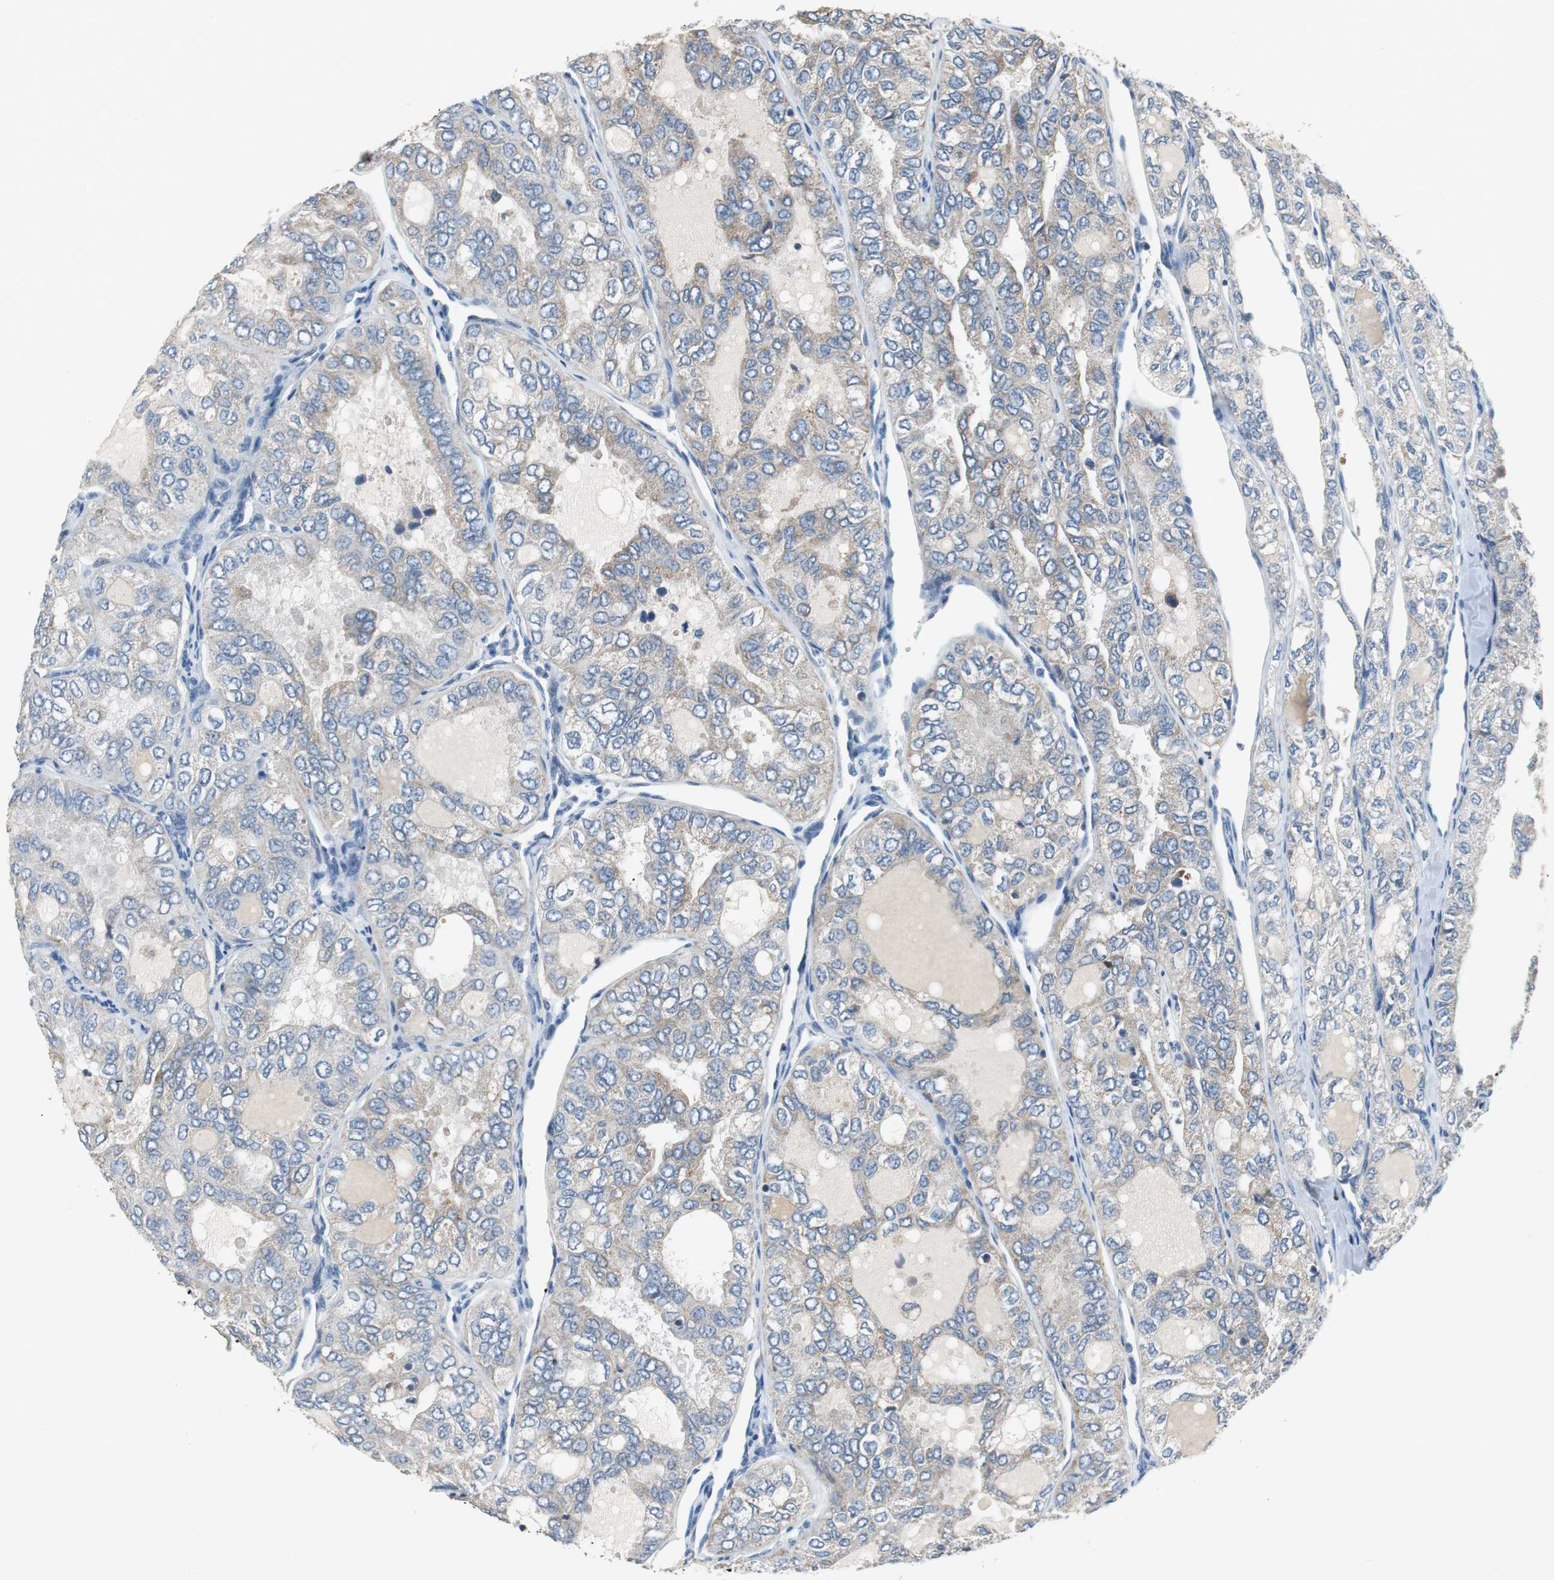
{"staining": {"intensity": "weak", "quantity": "25%-75%", "location": "cytoplasmic/membranous"}, "tissue": "thyroid cancer", "cell_type": "Tumor cells", "image_type": "cancer", "snomed": [{"axis": "morphology", "description": "Follicular adenoma carcinoma, NOS"}, {"axis": "topography", "description": "Thyroid gland"}], "caption": "A histopathology image of human thyroid cancer stained for a protein displays weak cytoplasmic/membranous brown staining in tumor cells.", "gene": "NLGN1", "patient": {"sex": "male", "age": 75}}